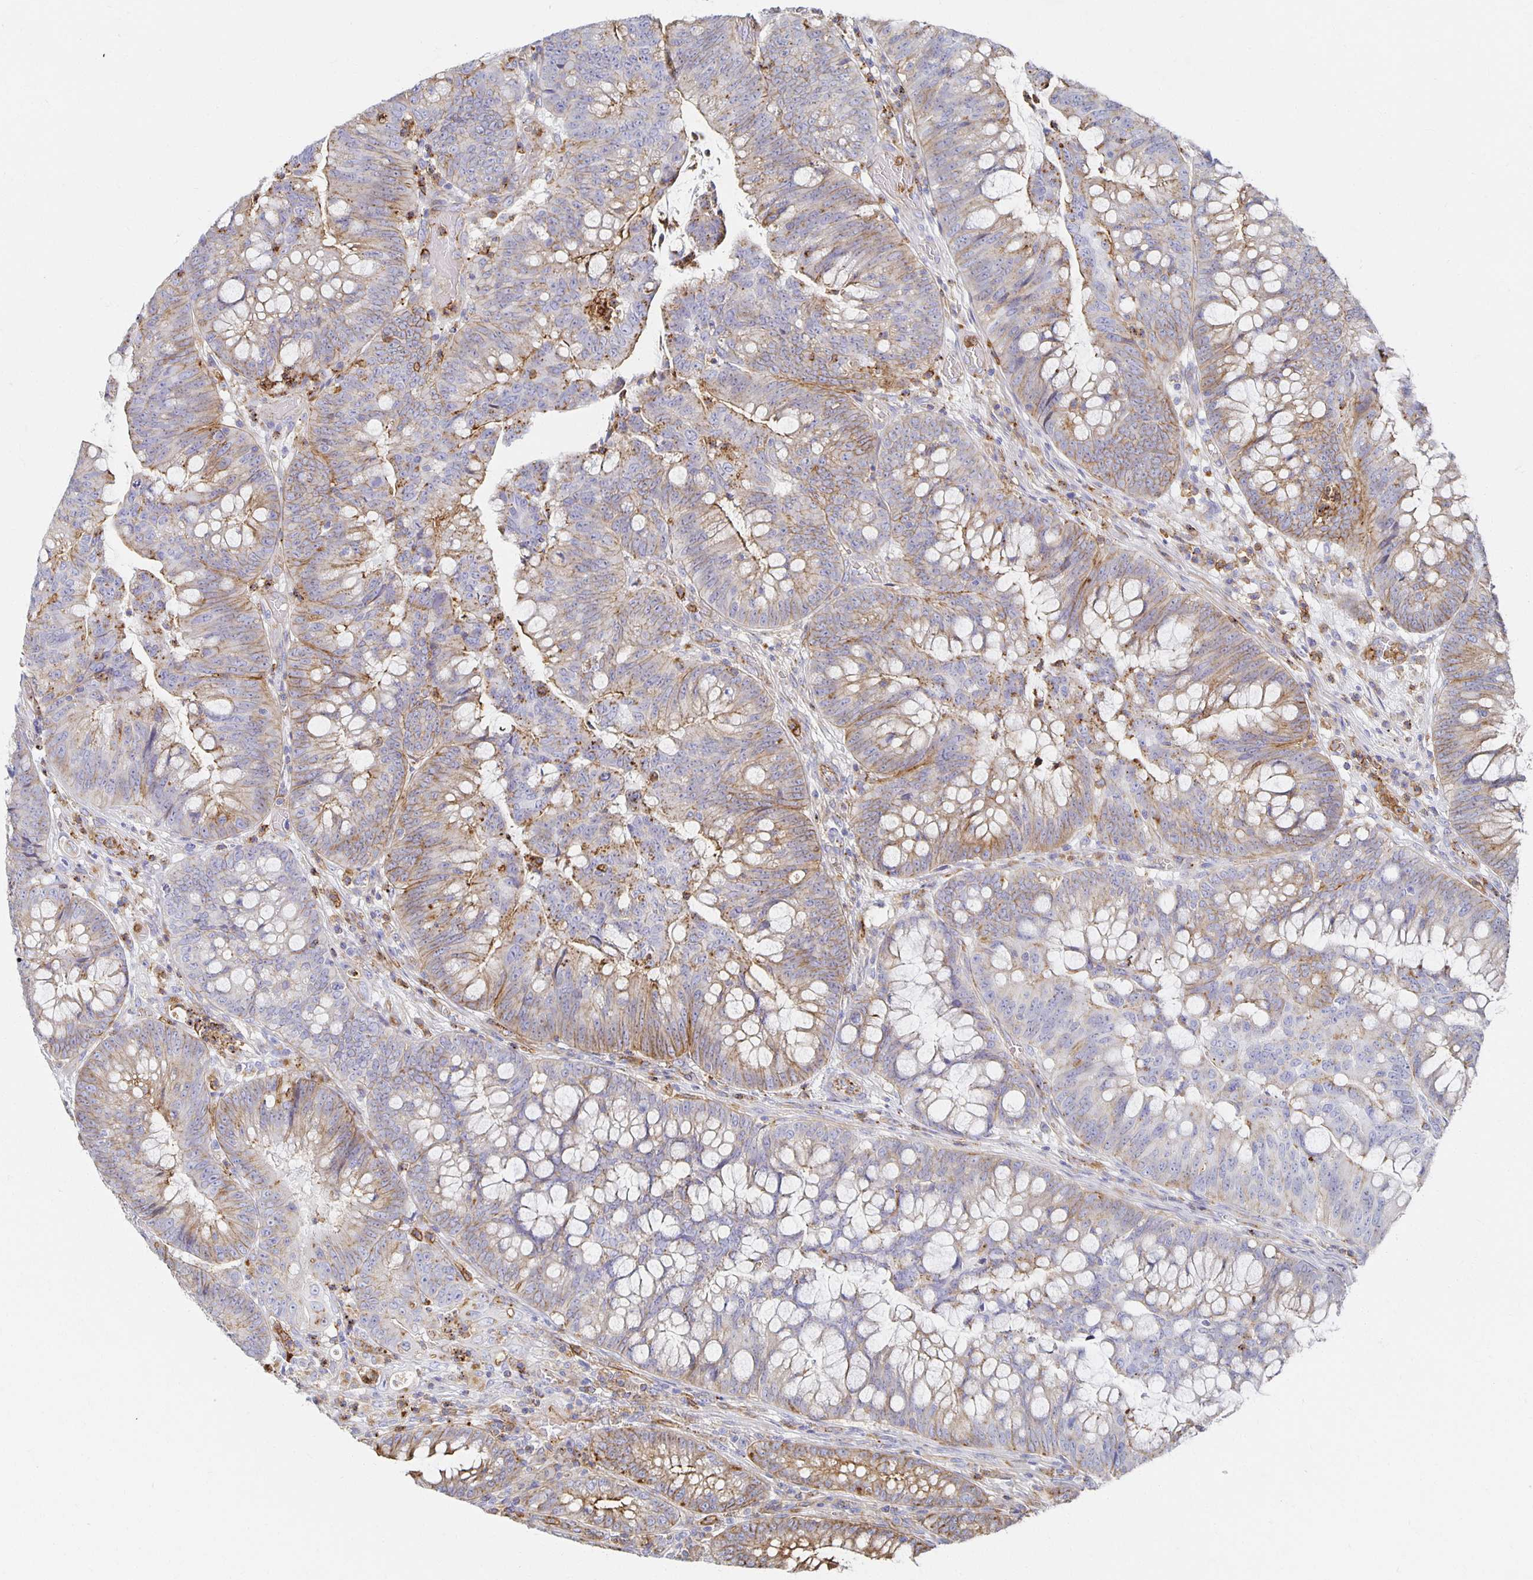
{"staining": {"intensity": "moderate", "quantity": "25%-75%", "location": "cytoplasmic/membranous"}, "tissue": "colorectal cancer", "cell_type": "Tumor cells", "image_type": "cancer", "snomed": [{"axis": "morphology", "description": "Adenocarcinoma, NOS"}, {"axis": "topography", "description": "Colon"}], "caption": "Colorectal cancer (adenocarcinoma) stained with a protein marker demonstrates moderate staining in tumor cells.", "gene": "TAAR1", "patient": {"sex": "male", "age": 62}}